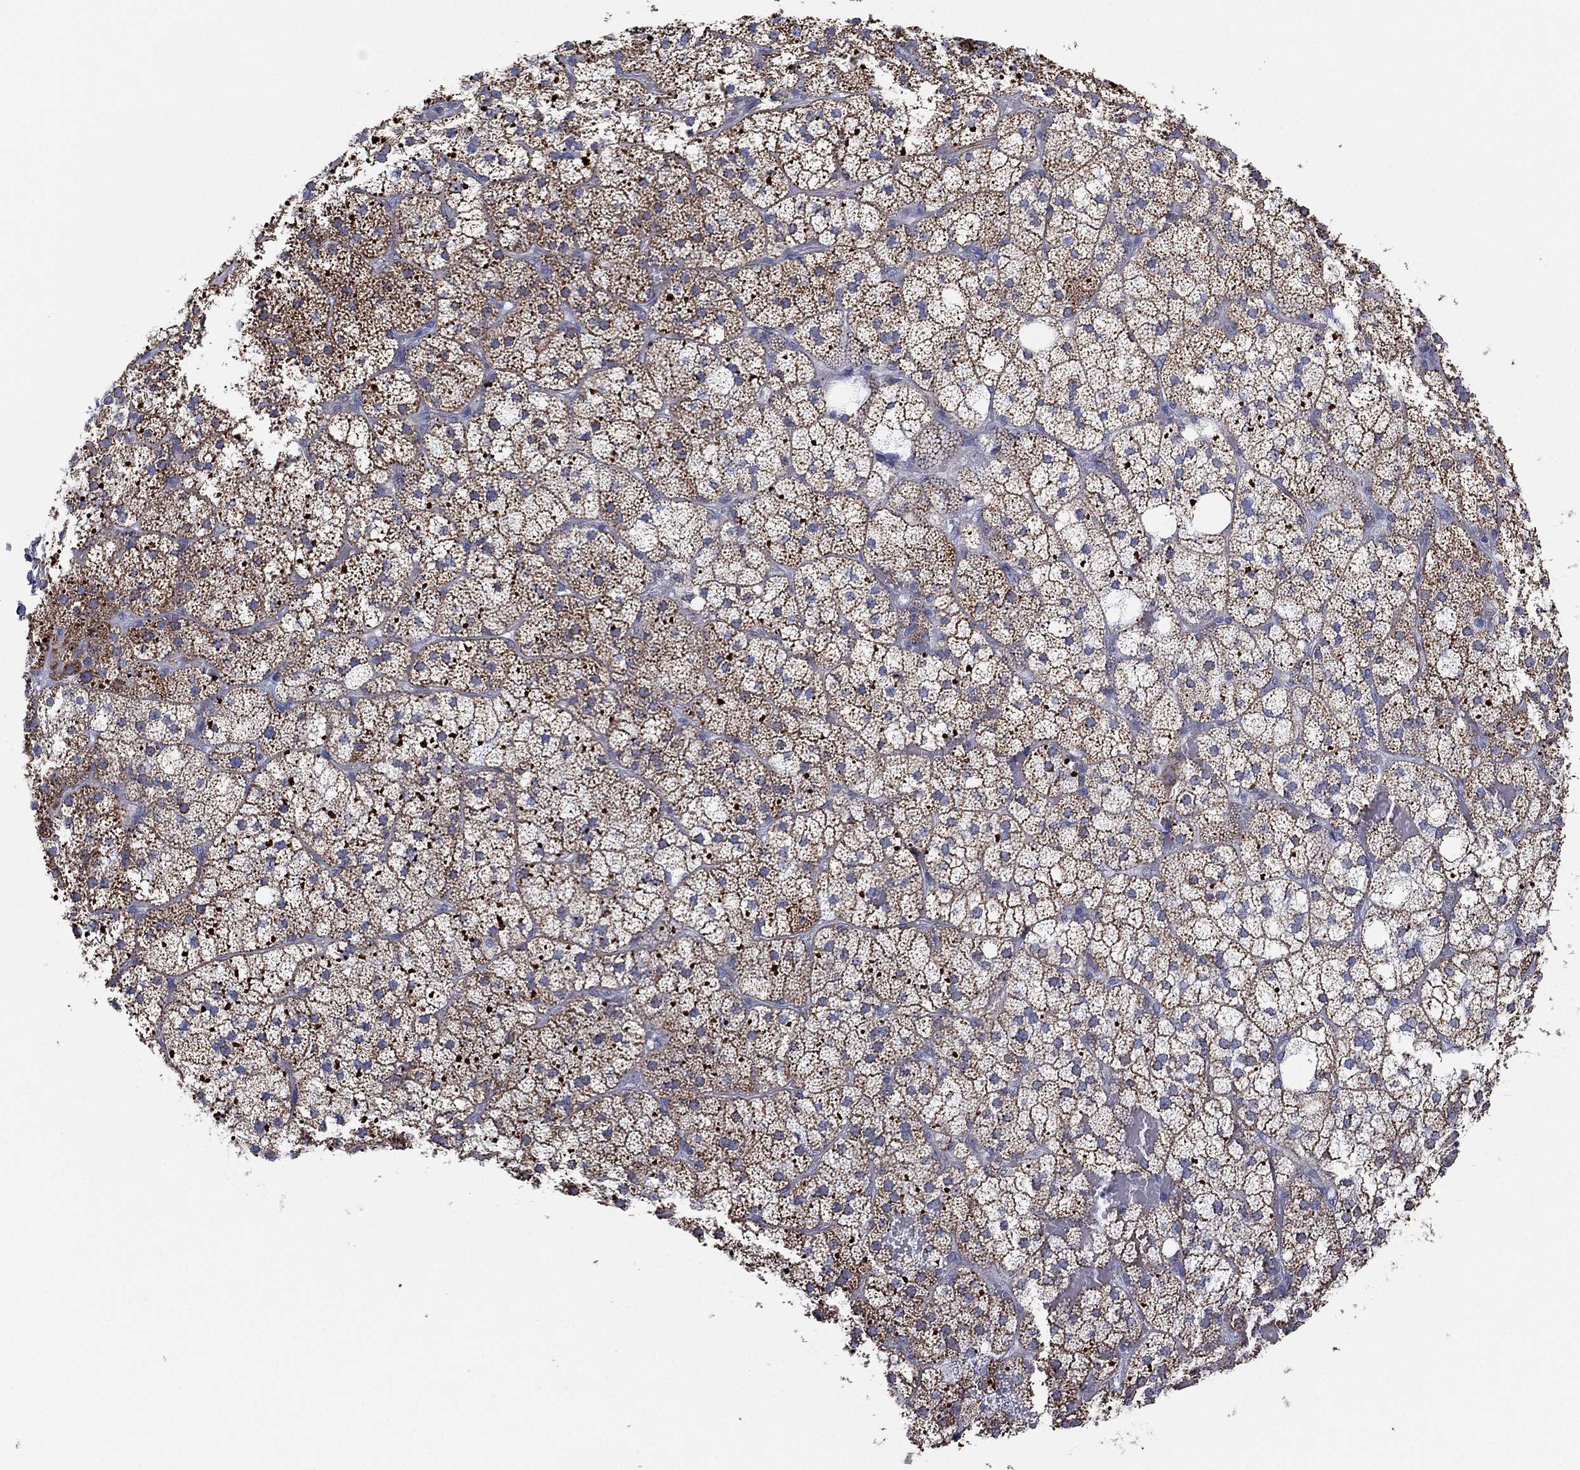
{"staining": {"intensity": "moderate", "quantity": "25%-75%", "location": "cytoplasmic/membranous"}, "tissue": "adrenal gland", "cell_type": "Glandular cells", "image_type": "normal", "snomed": [{"axis": "morphology", "description": "Normal tissue, NOS"}, {"axis": "topography", "description": "Adrenal gland"}], "caption": "This histopathology image reveals immunohistochemistry staining of benign human adrenal gland, with medium moderate cytoplasmic/membranous staining in approximately 25%-75% of glandular cells.", "gene": "INA", "patient": {"sex": "male", "age": 53}}